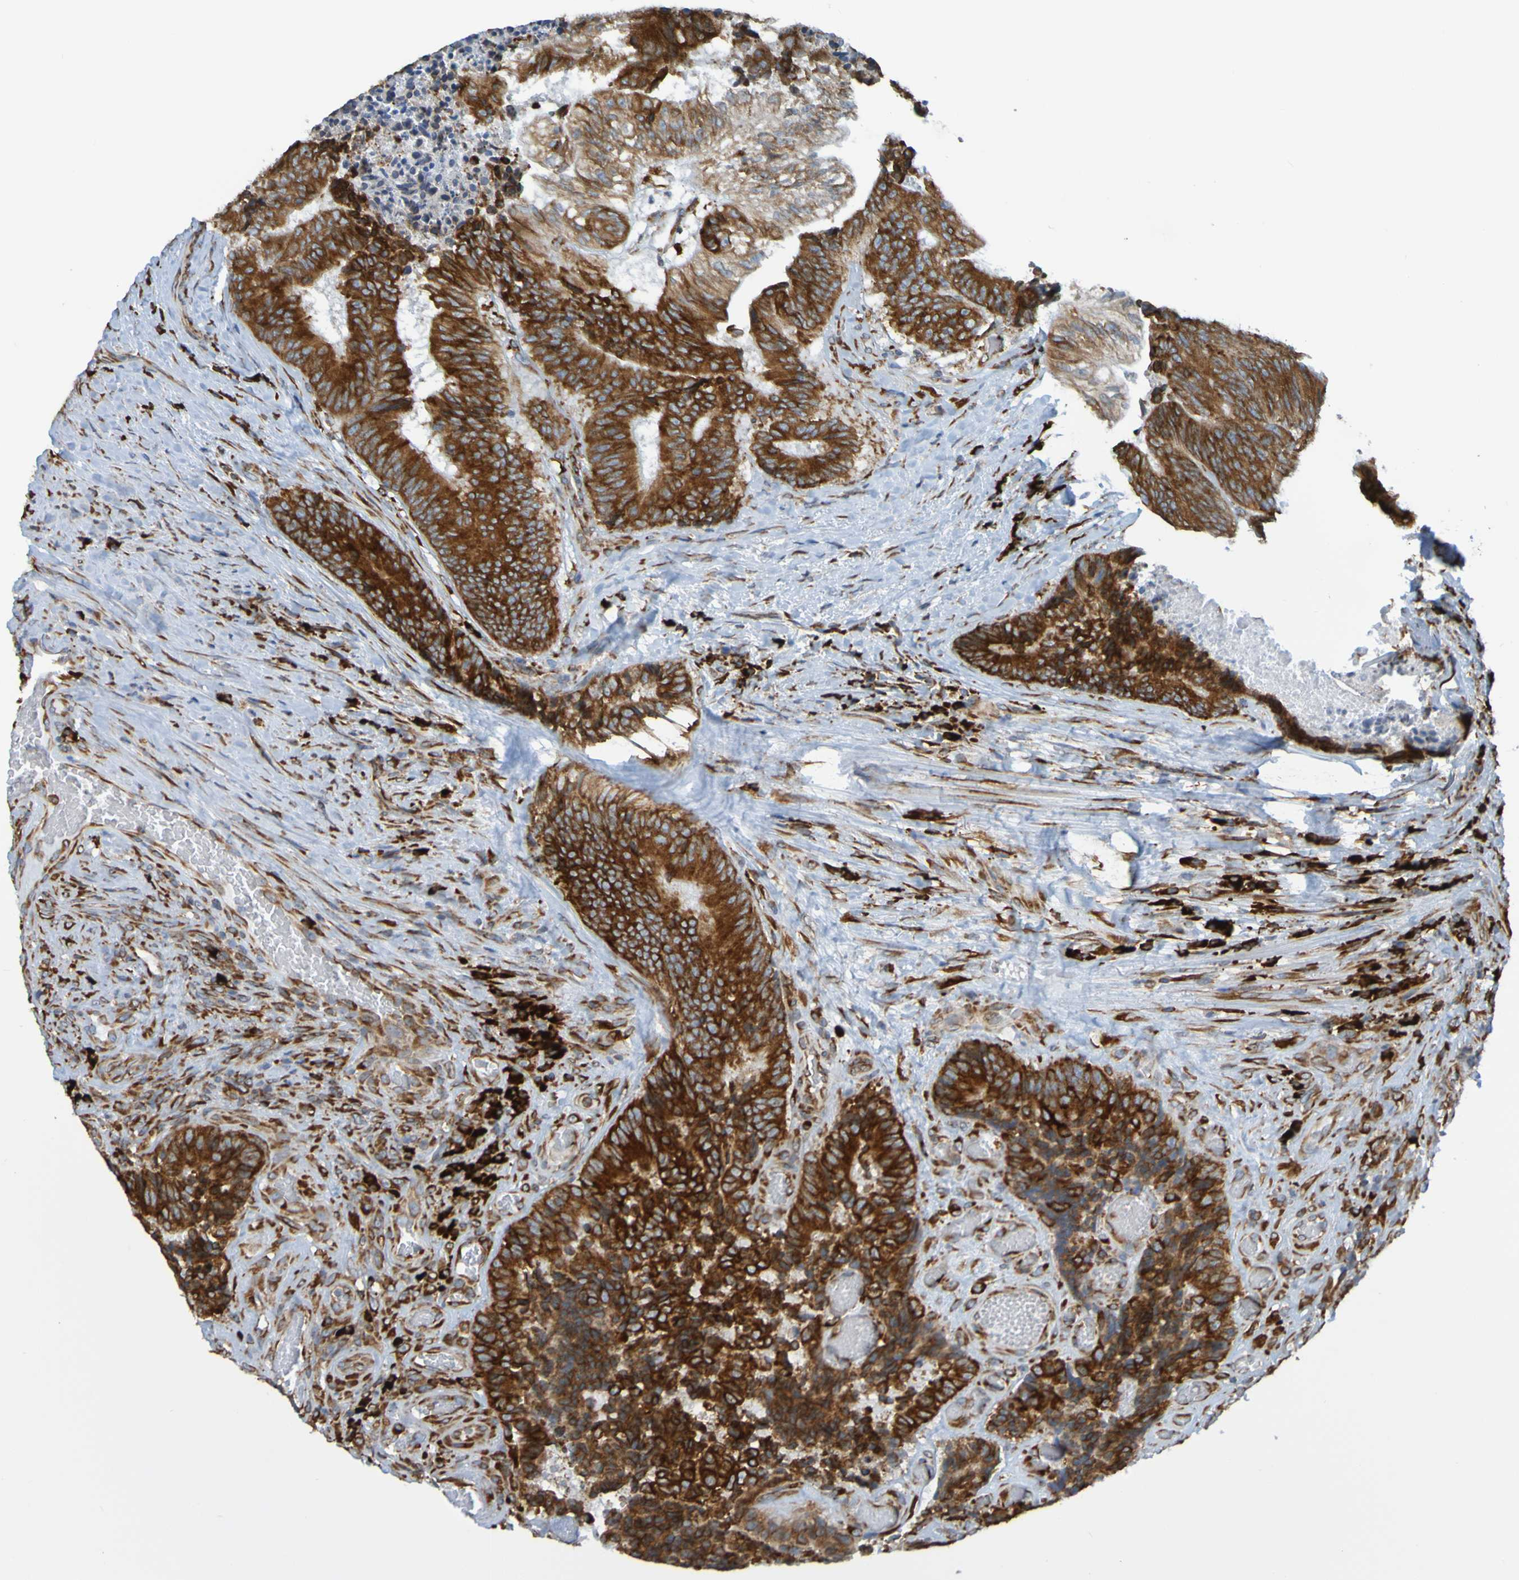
{"staining": {"intensity": "strong", "quantity": "25%-75%", "location": "cytoplasmic/membranous"}, "tissue": "colorectal cancer", "cell_type": "Tumor cells", "image_type": "cancer", "snomed": [{"axis": "morphology", "description": "Adenocarcinoma, NOS"}, {"axis": "topography", "description": "Colon"}], "caption": "A brown stain highlights strong cytoplasmic/membranous positivity of a protein in colorectal cancer tumor cells.", "gene": "SSR1", "patient": {"sex": "female", "age": 11}}